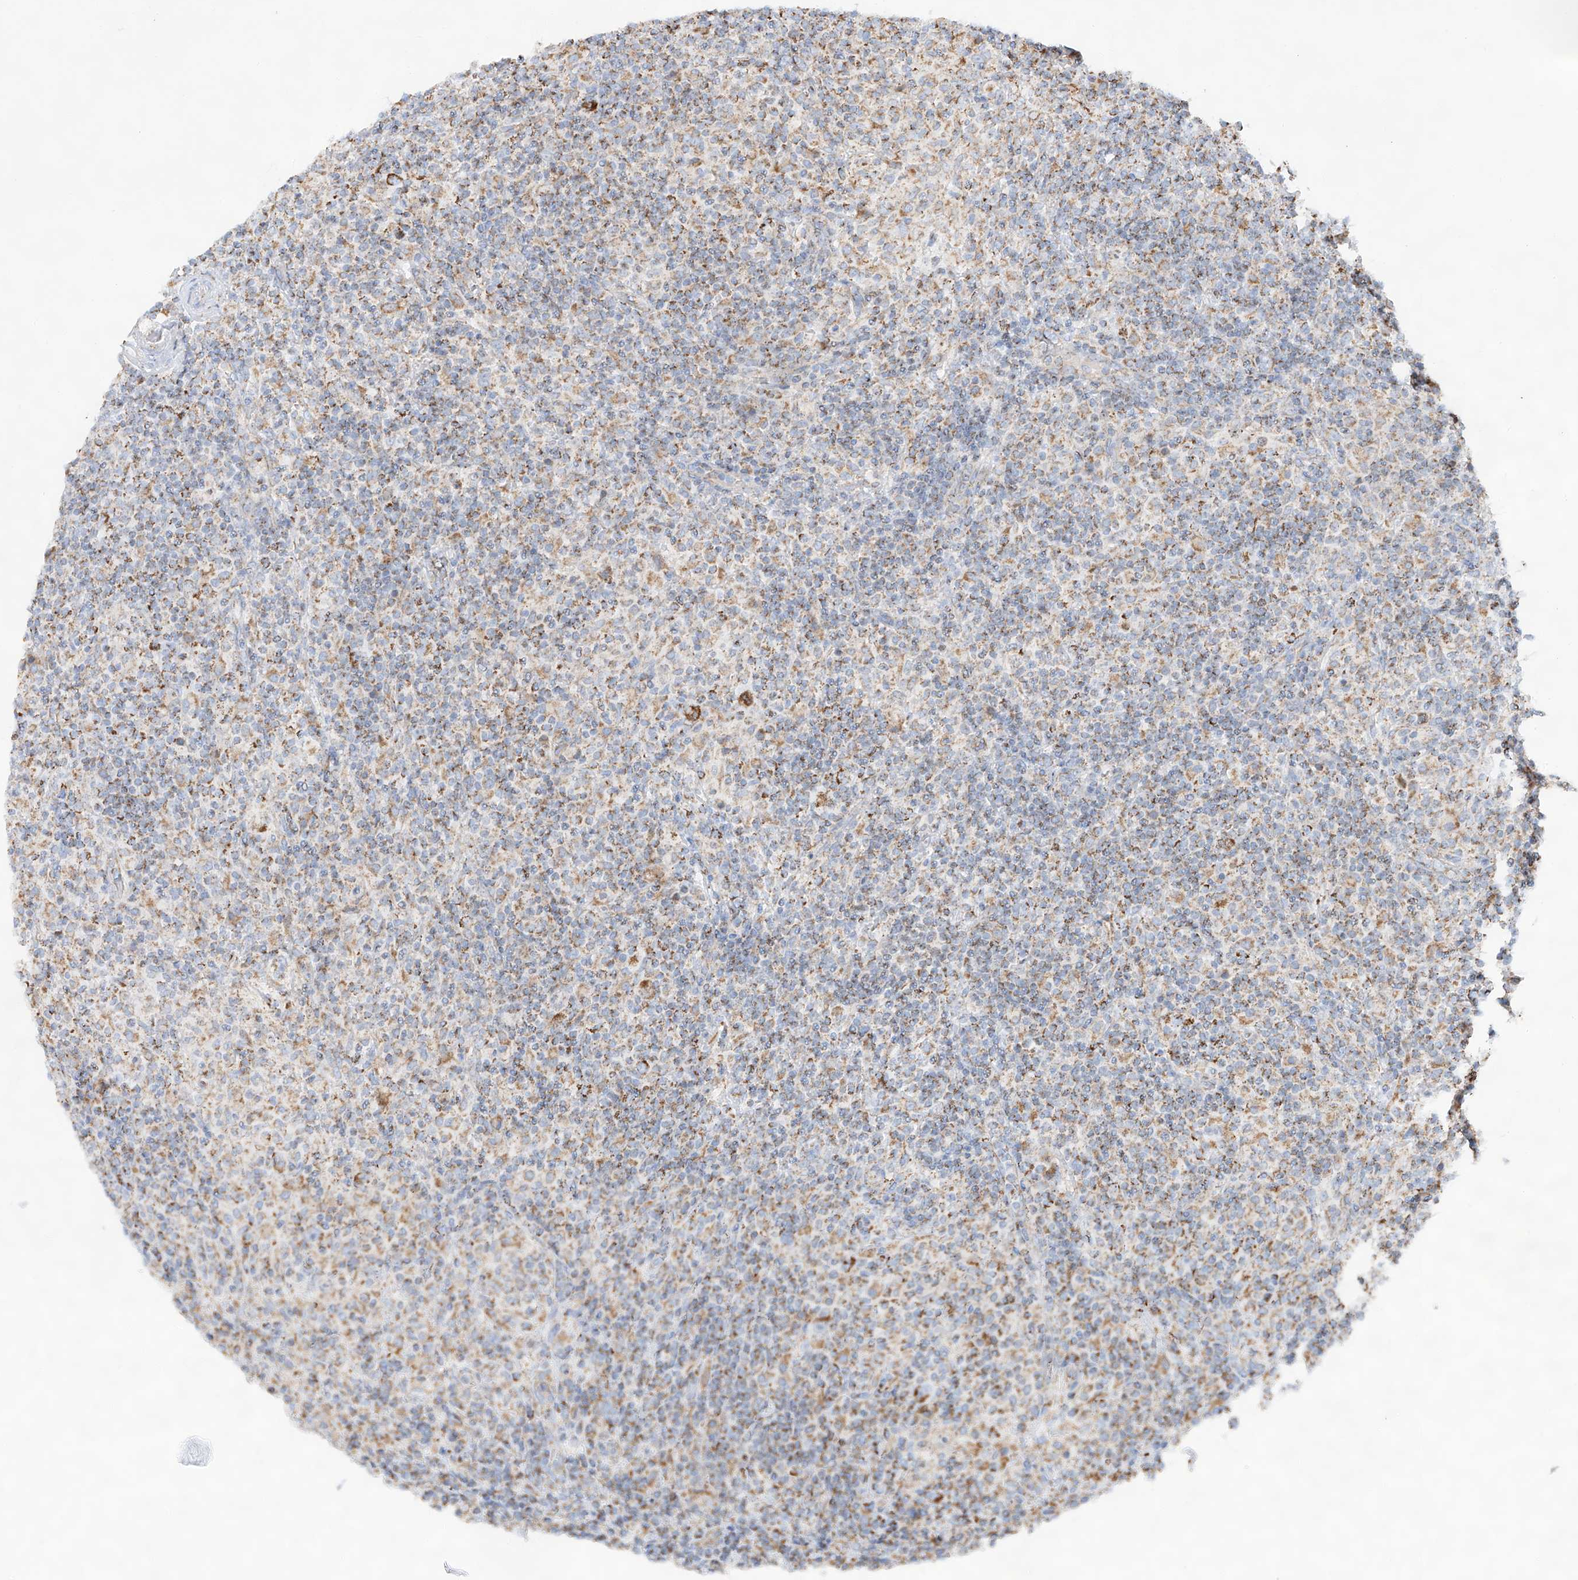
{"staining": {"intensity": "moderate", "quantity": ">75%", "location": "cytoplasmic/membranous"}, "tissue": "lymphoma", "cell_type": "Tumor cells", "image_type": "cancer", "snomed": [{"axis": "morphology", "description": "Hodgkin's disease, NOS"}, {"axis": "topography", "description": "Lymph node"}], "caption": "Immunohistochemistry (IHC) of human Hodgkin's disease demonstrates medium levels of moderate cytoplasmic/membranous expression in approximately >75% of tumor cells.", "gene": "TTC27", "patient": {"sex": "male", "age": 70}}